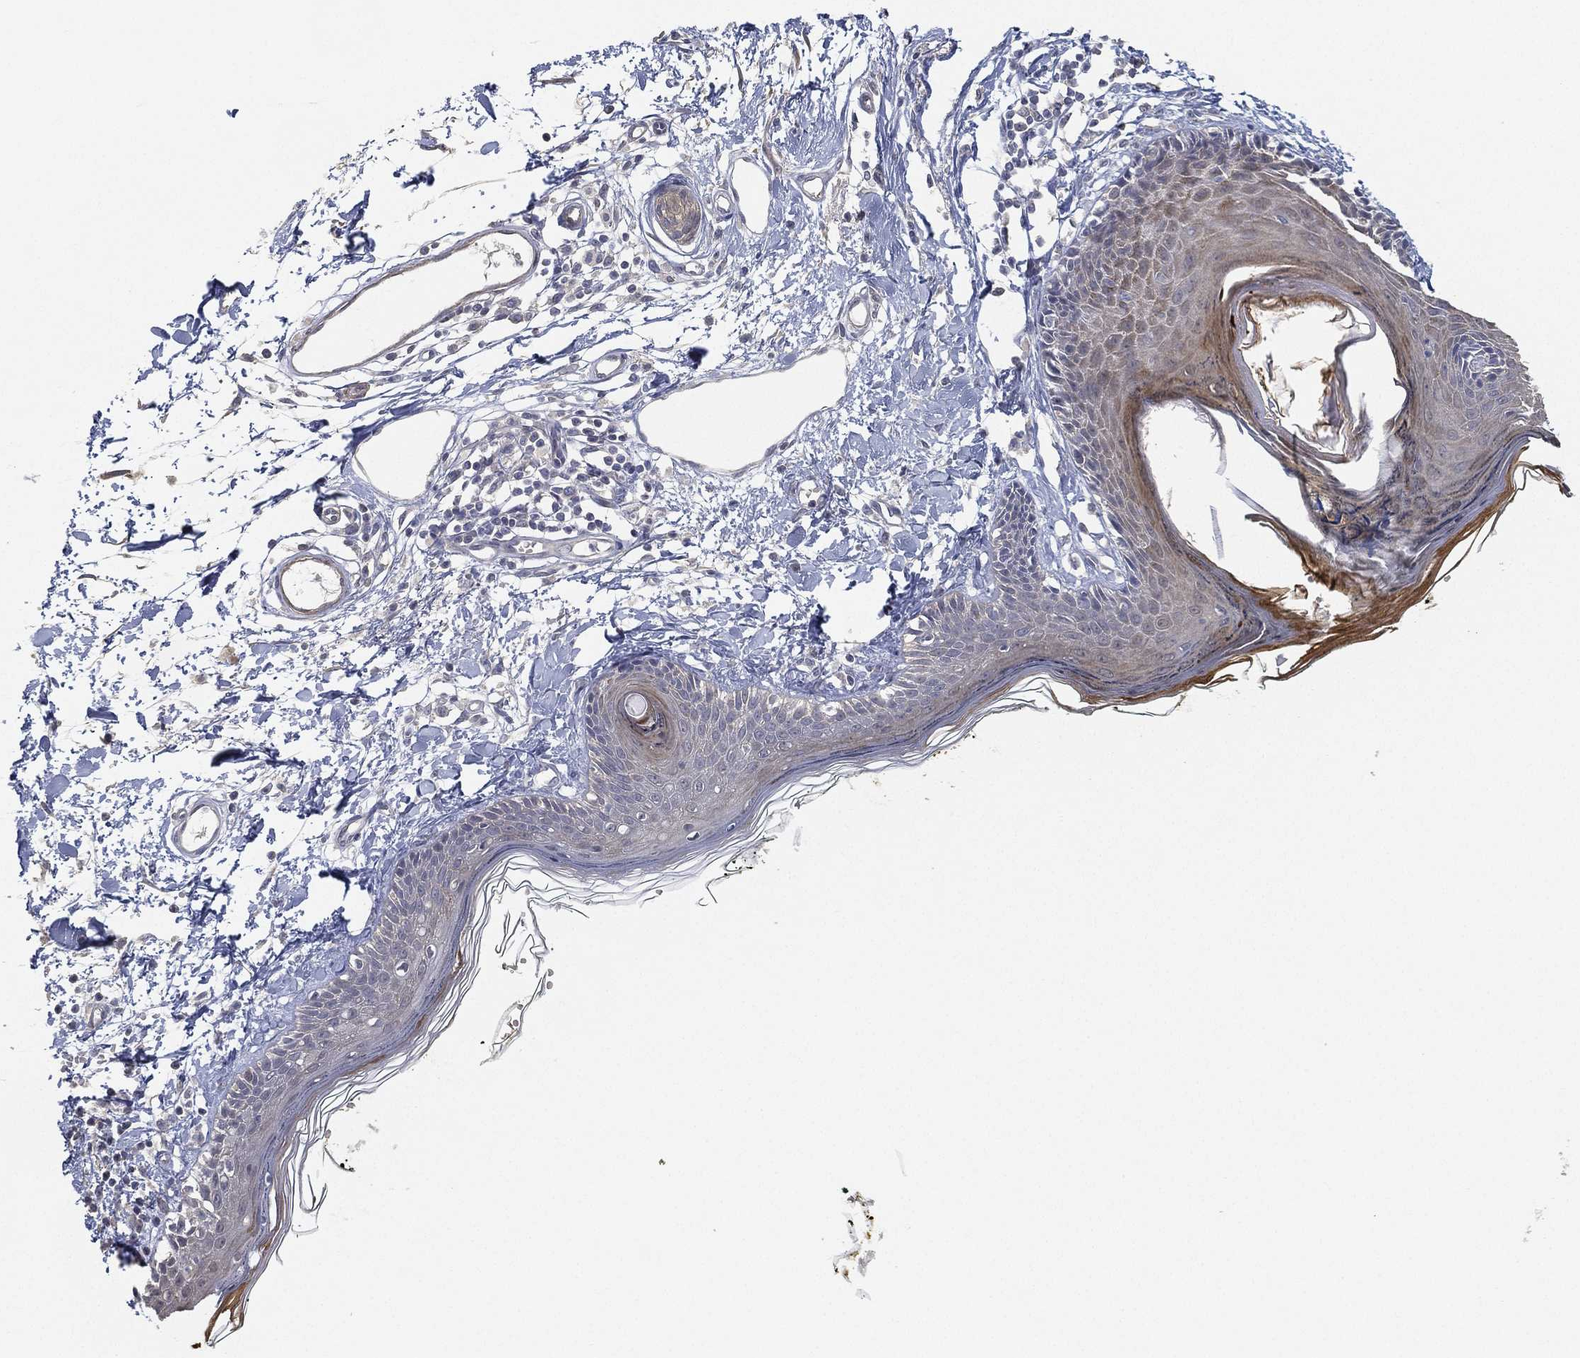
{"staining": {"intensity": "negative", "quantity": "none", "location": "none"}, "tissue": "skin", "cell_type": "Fibroblasts", "image_type": "normal", "snomed": [{"axis": "morphology", "description": "Normal tissue, NOS"}, {"axis": "topography", "description": "Skin"}], "caption": "Fibroblasts show no significant positivity in benign skin.", "gene": "GPR61", "patient": {"sex": "male", "age": 76}}